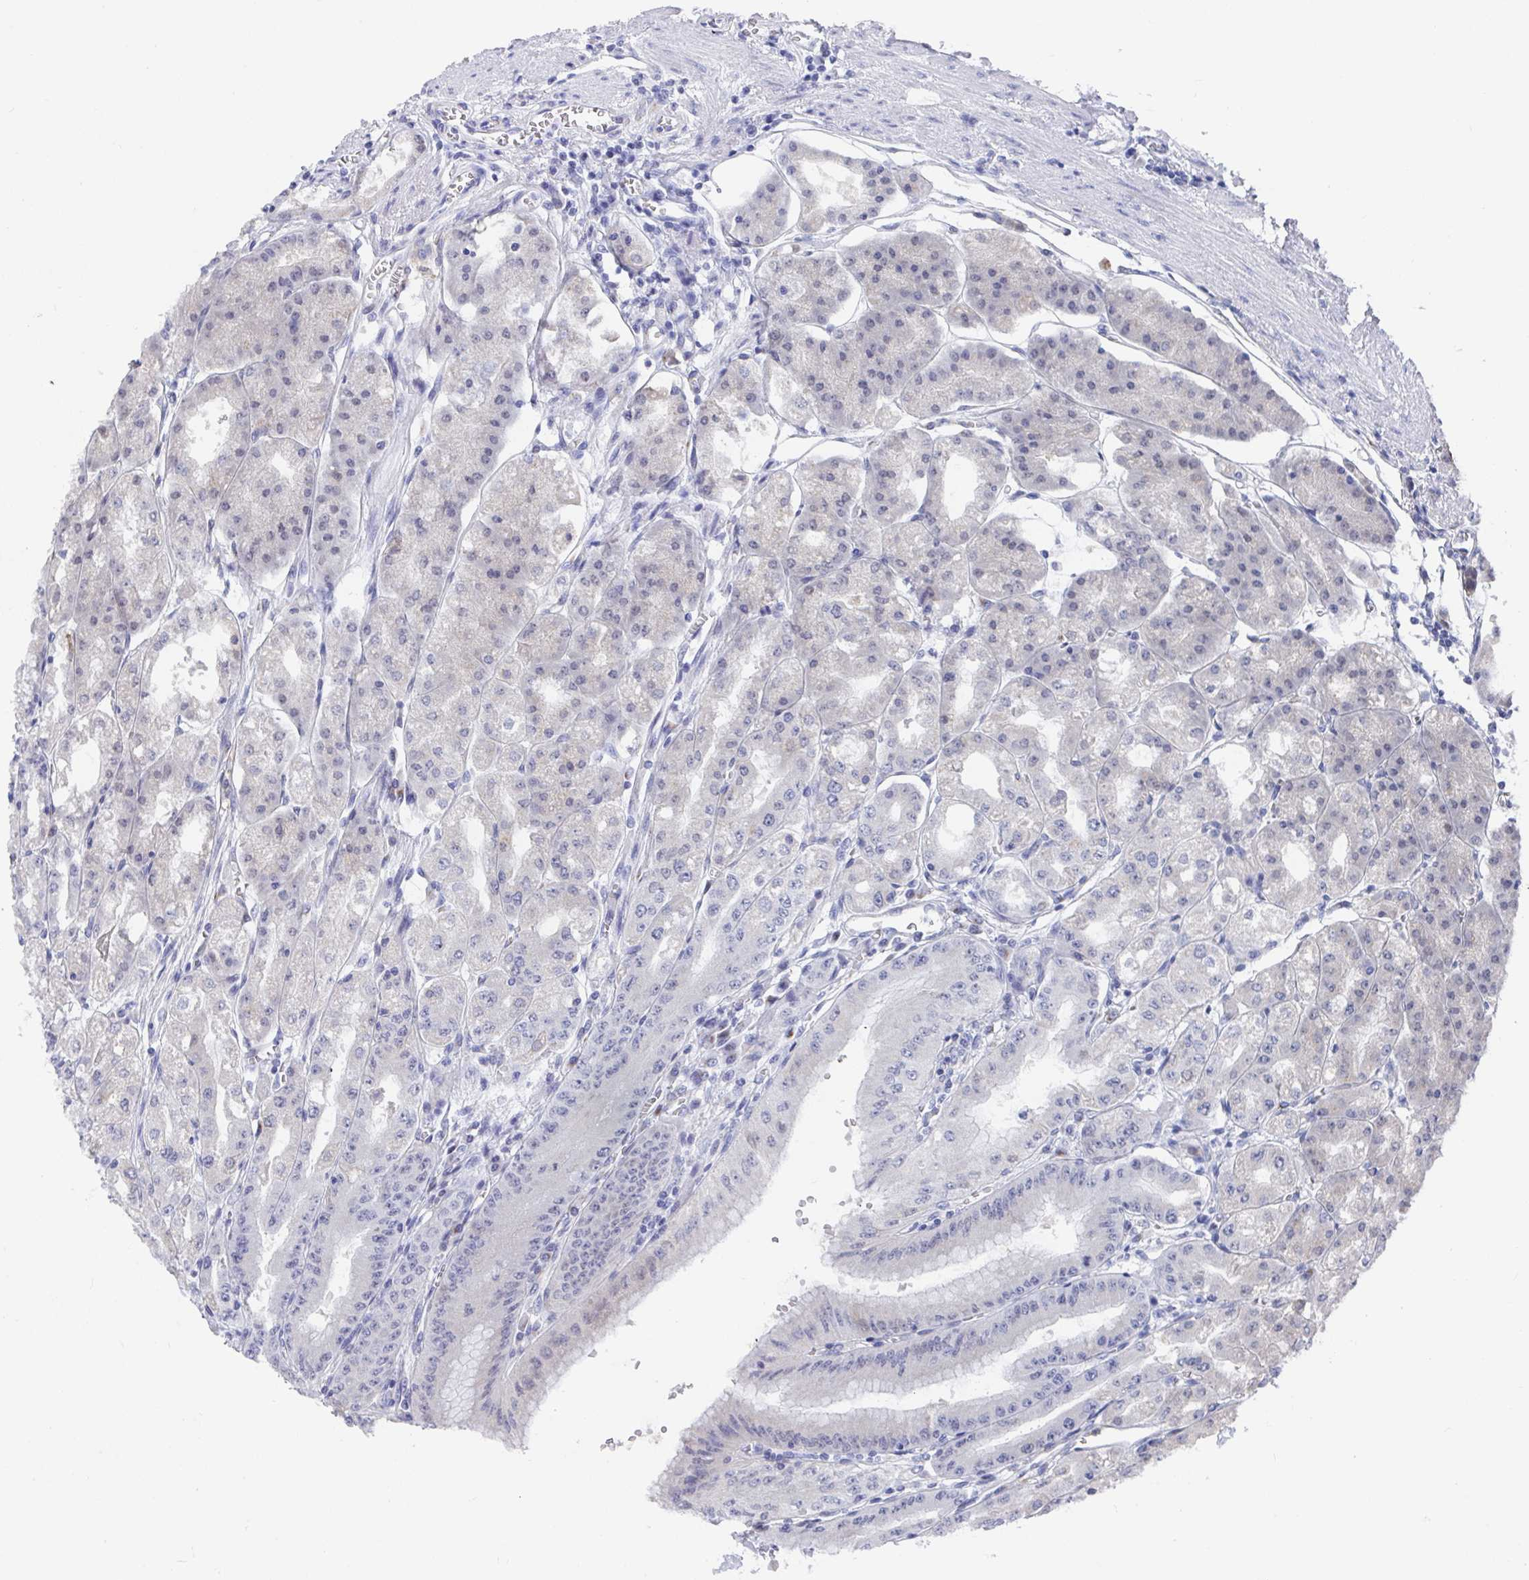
{"staining": {"intensity": "negative", "quantity": "none", "location": "none"}, "tissue": "stomach", "cell_type": "Glandular cells", "image_type": "normal", "snomed": [{"axis": "morphology", "description": "Normal tissue, NOS"}, {"axis": "topography", "description": "Stomach, lower"}], "caption": "Immunohistochemistry (IHC) of unremarkable human stomach reveals no positivity in glandular cells. (DAB immunohistochemistry, high magnification).", "gene": "TAS2R39", "patient": {"sex": "male", "age": 71}}